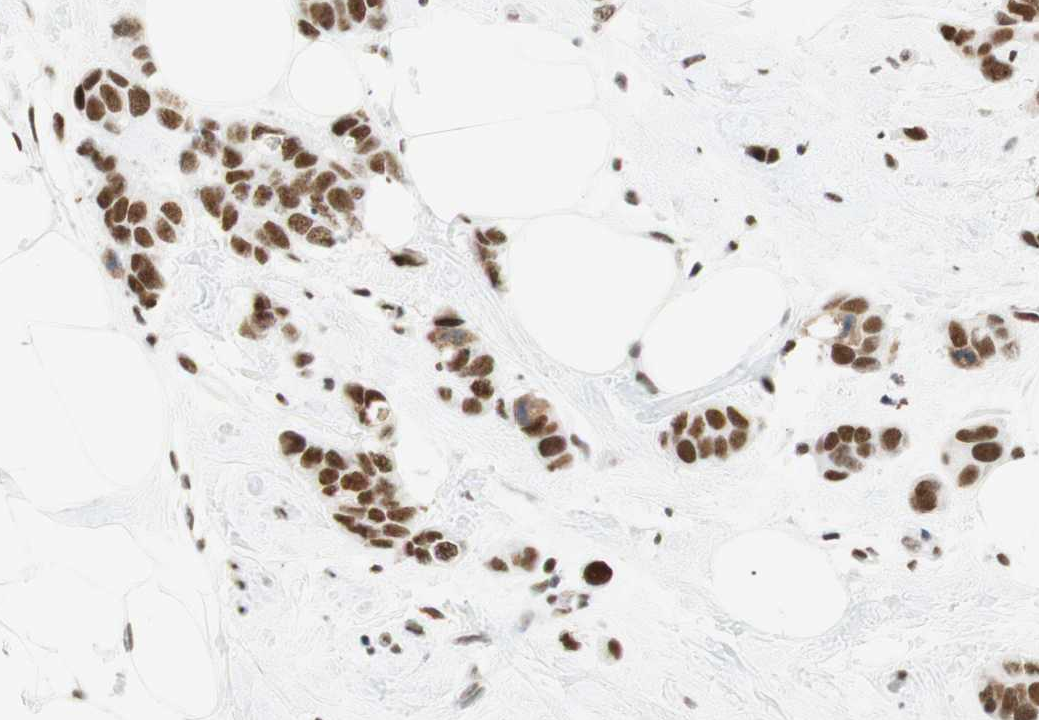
{"staining": {"intensity": "strong", "quantity": "25%-75%", "location": "nuclear"}, "tissue": "breast cancer", "cell_type": "Tumor cells", "image_type": "cancer", "snomed": [{"axis": "morphology", "description": "Normal tissue, NOS"}, {"axis": "morphology", "description": "Duct carcinoma"}, {"axis": "topography", "description": "Breast"}], "caption": "Breast cancer was stained to show a protein in brown. There is high levels of strong nuclear expression in about 25%-75% of tumor cells.", "gene": "RNF20", "patient": {"sex": "female", "age": 50}}